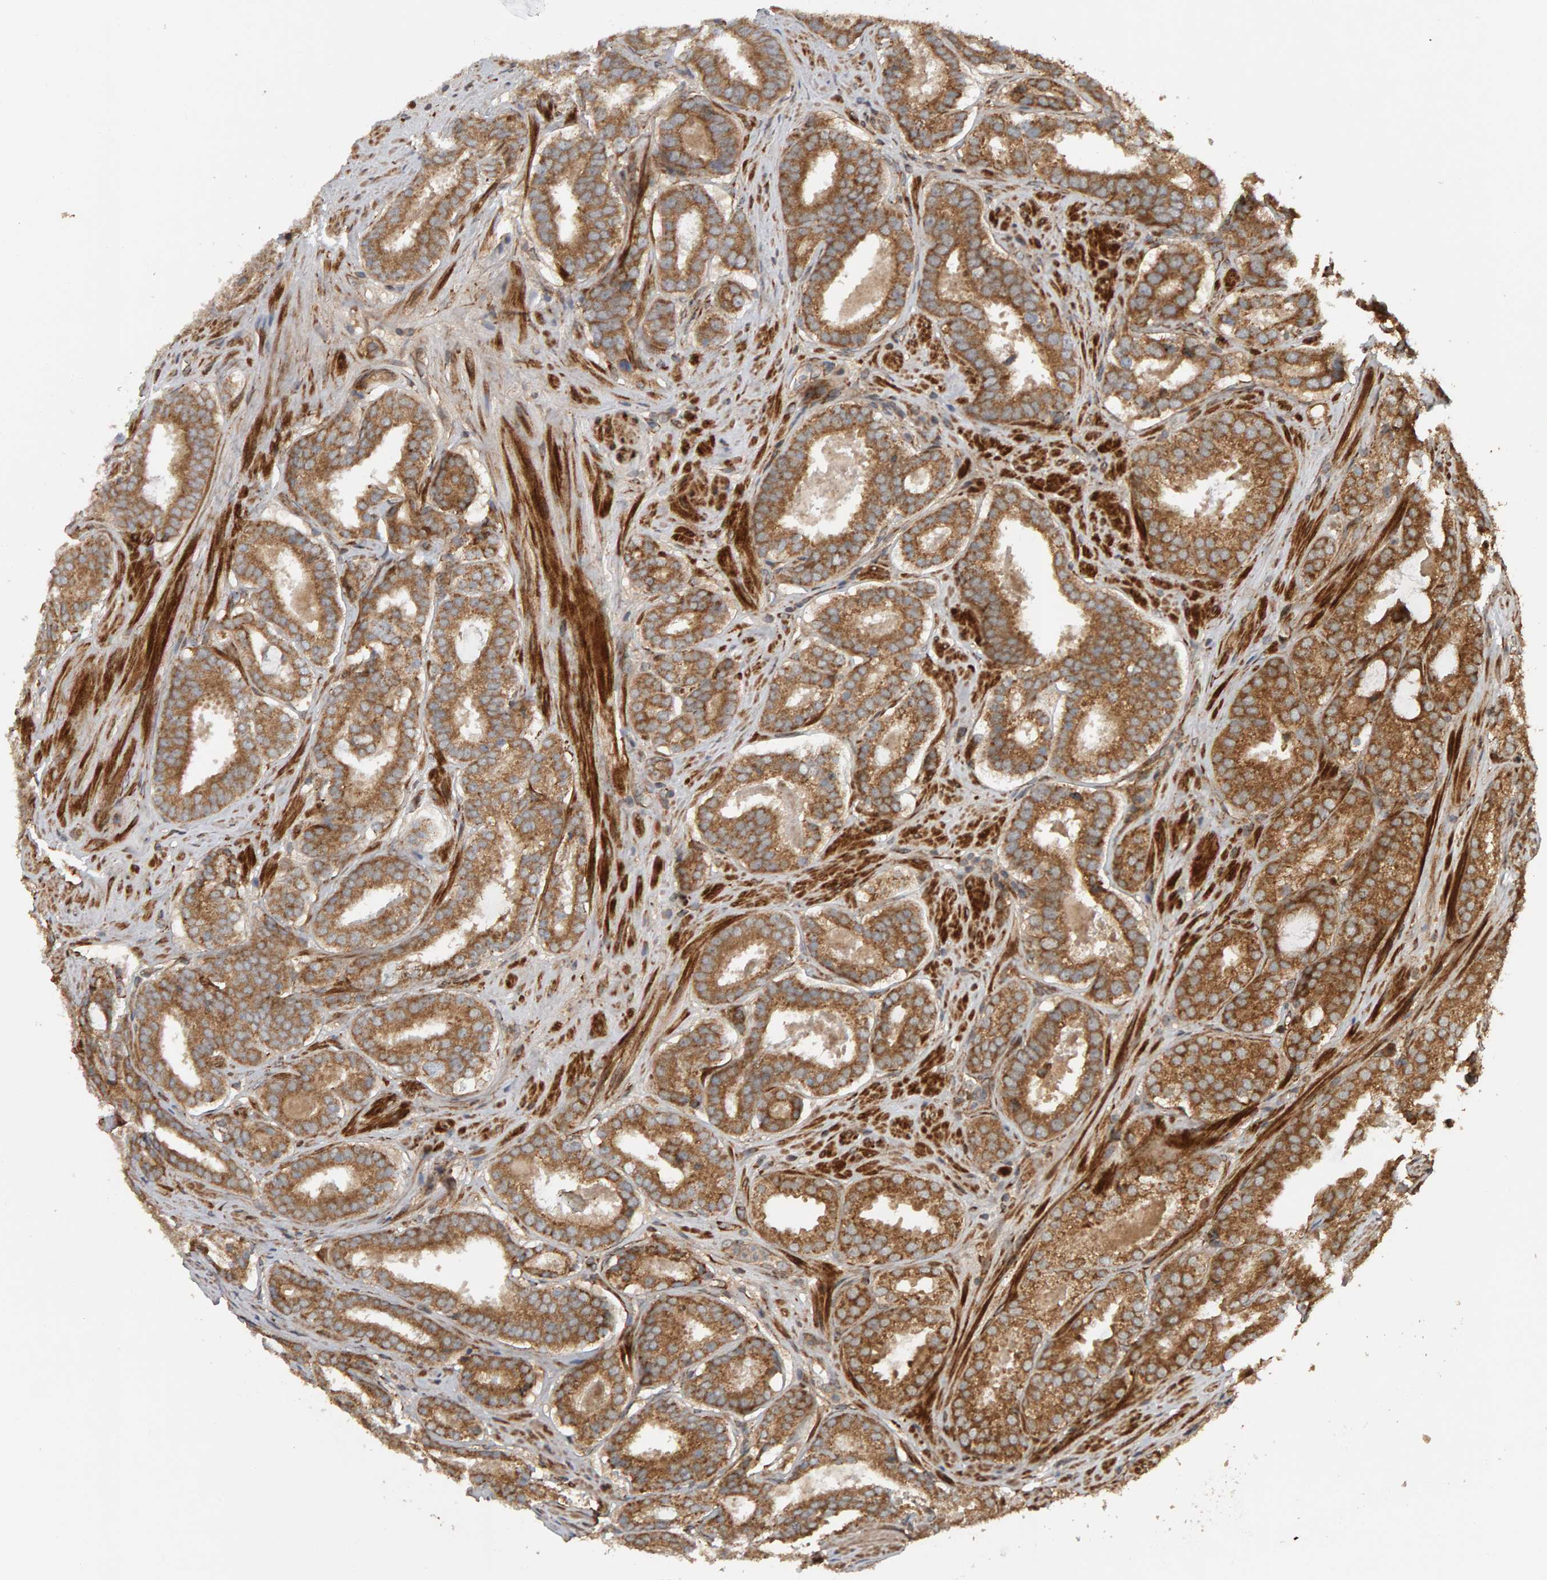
{"staining": {"intensity": "moderate", "quantity": ">75%", "location": "cytoplasmic/membranous"}, "tissue": "prostate cancer", "cell_type": "Tumor cells", "image_type": "cancer", "snomed": [{"axis": "morphology", "description": "Adenocarcinoma, Low grade"}, {"axis": "topography", "description": "Prostate"}], "caption": "IHC staining of prostate adenocarcinoma (low-grade), which shows medium levels of moderate cytoplasmic/membranous staining in about >75% of tumor cells indicating moderate cytoplasmic/membranous protein positivity. The staining was performed using DAB (3,3'-diaminobenzidine) (brown) for protein detection and nuclei were counterstained in hematoxylin (blue).", "gene": "ZFAND1", "patient": {"sex": "male", "age": 69}}